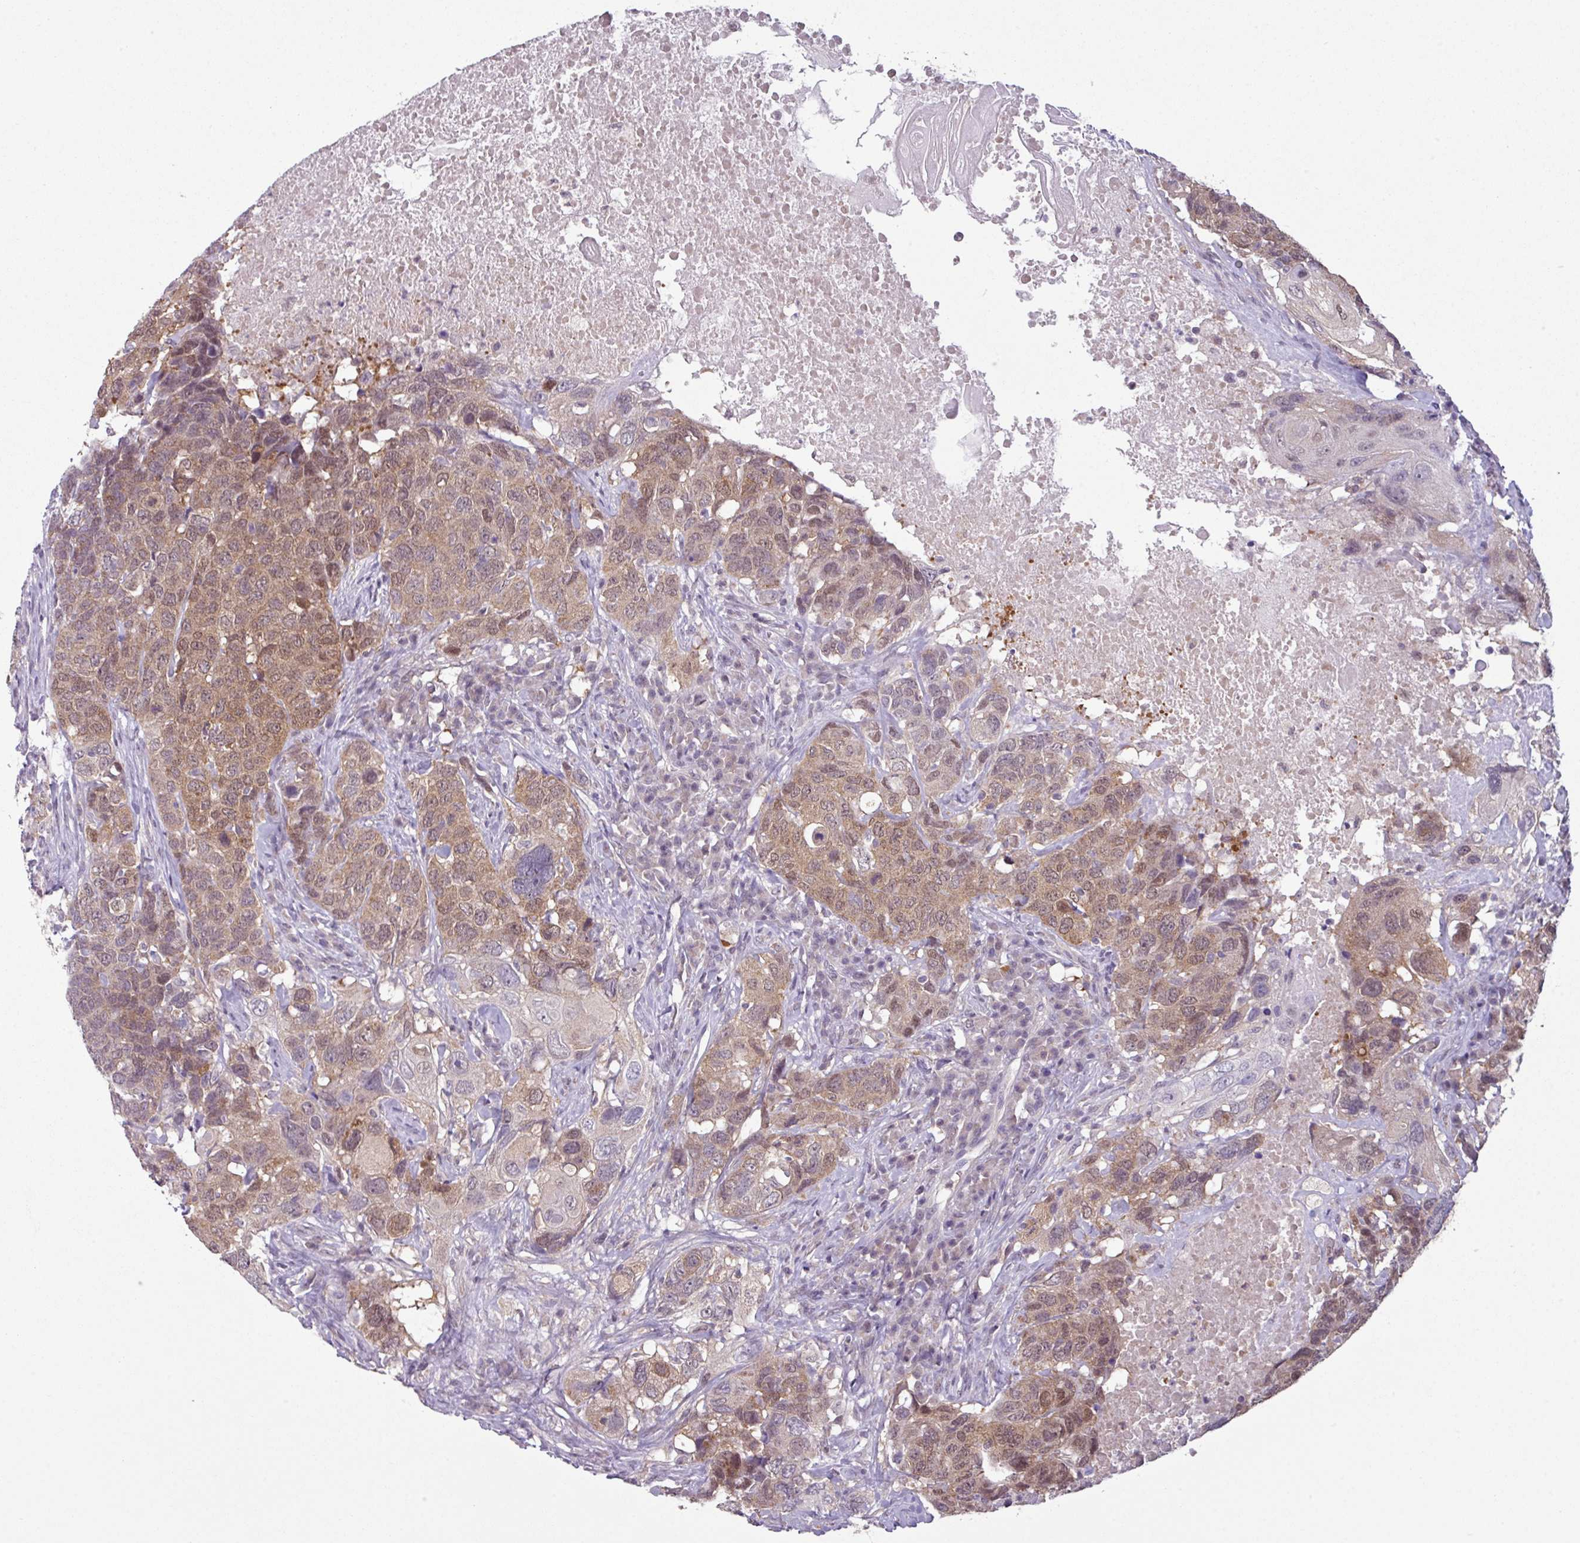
{"staining": {"intensity": "moderate", "quantity": ">75%", "location": "cytoplasmic/membranous,nuclear"}, "tissue": "head and neck cancer", "cell_type": "Tumor cells", "image_type": "cancer", "snomed": [{"axis": "morphology", "description": "Squamous cell carcinoma, NOS"}, {"axis": "topography", "description": "Head-Neck"}], "caption": "Human head and neck squamous cell carcinoma stained with a protein marker shows moderate staining in tumor cells.", "gene": "TTLL12", "patient": {"sex": "male", "age": 66}}